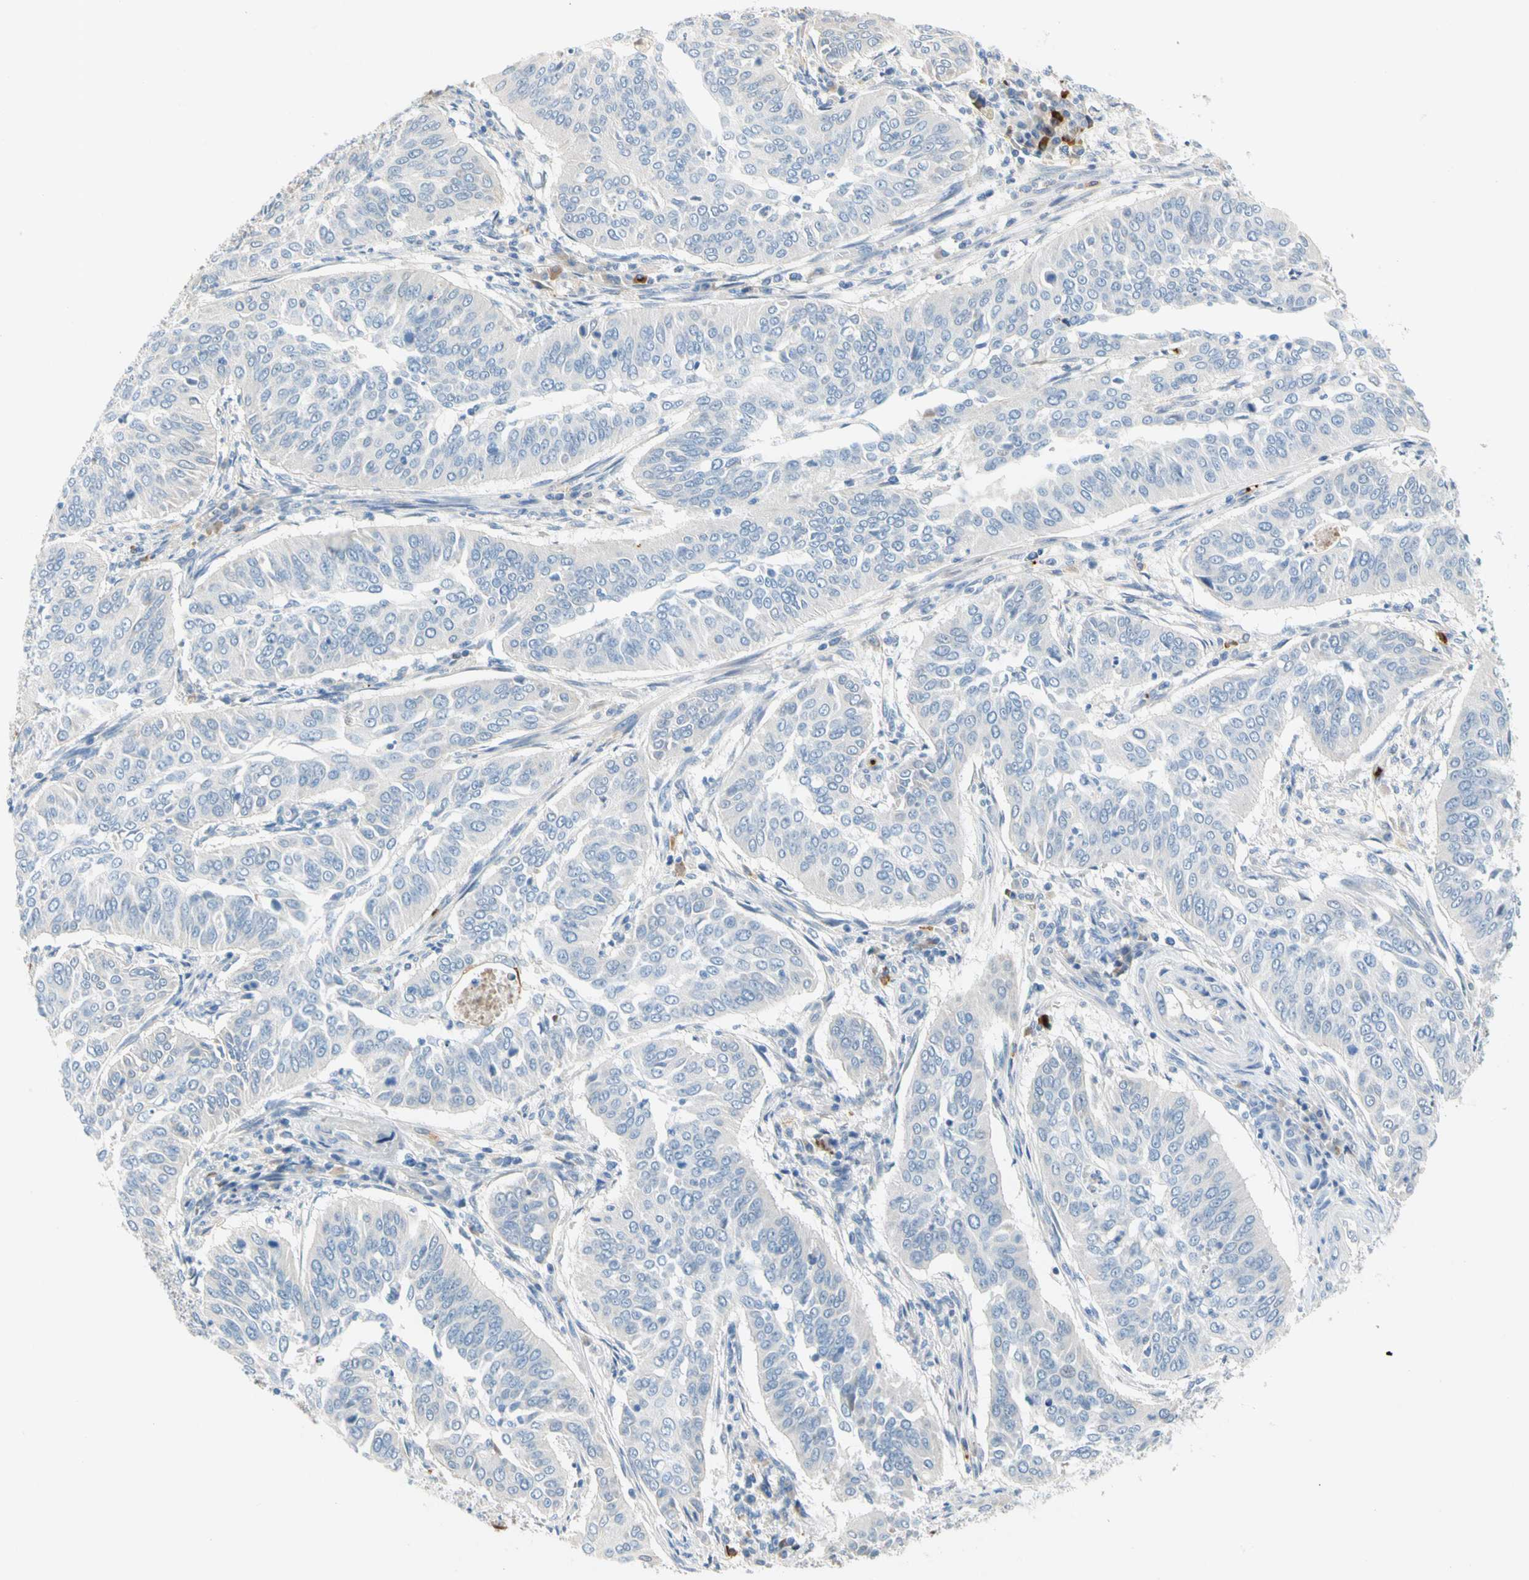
{"staining": {"intensity": "negative", "quantity": "none", "location": "none"}, "tissue": "cervical cancer", "cell_type": "Tumor cells", "image_type": "cancer", "snomed": [{"axis": "morphology", "description": "Normal tissue, NOS"}, {"axis": "morphology", "description": "Squamous cell carcinoma, NOS"}, {"axis": "topography", "description": "Cervix"}], "caption": "Immunohistochemistry (IHC) of human cervical squamous cell carcinoma demonstrates no positivity in tumor cells. The staining is performed using DAB brown chromogen with nuclei counter-stained in using hematoxylin.", "gene": "PPBP", "patient": {"sex": "female", "age": 39}}